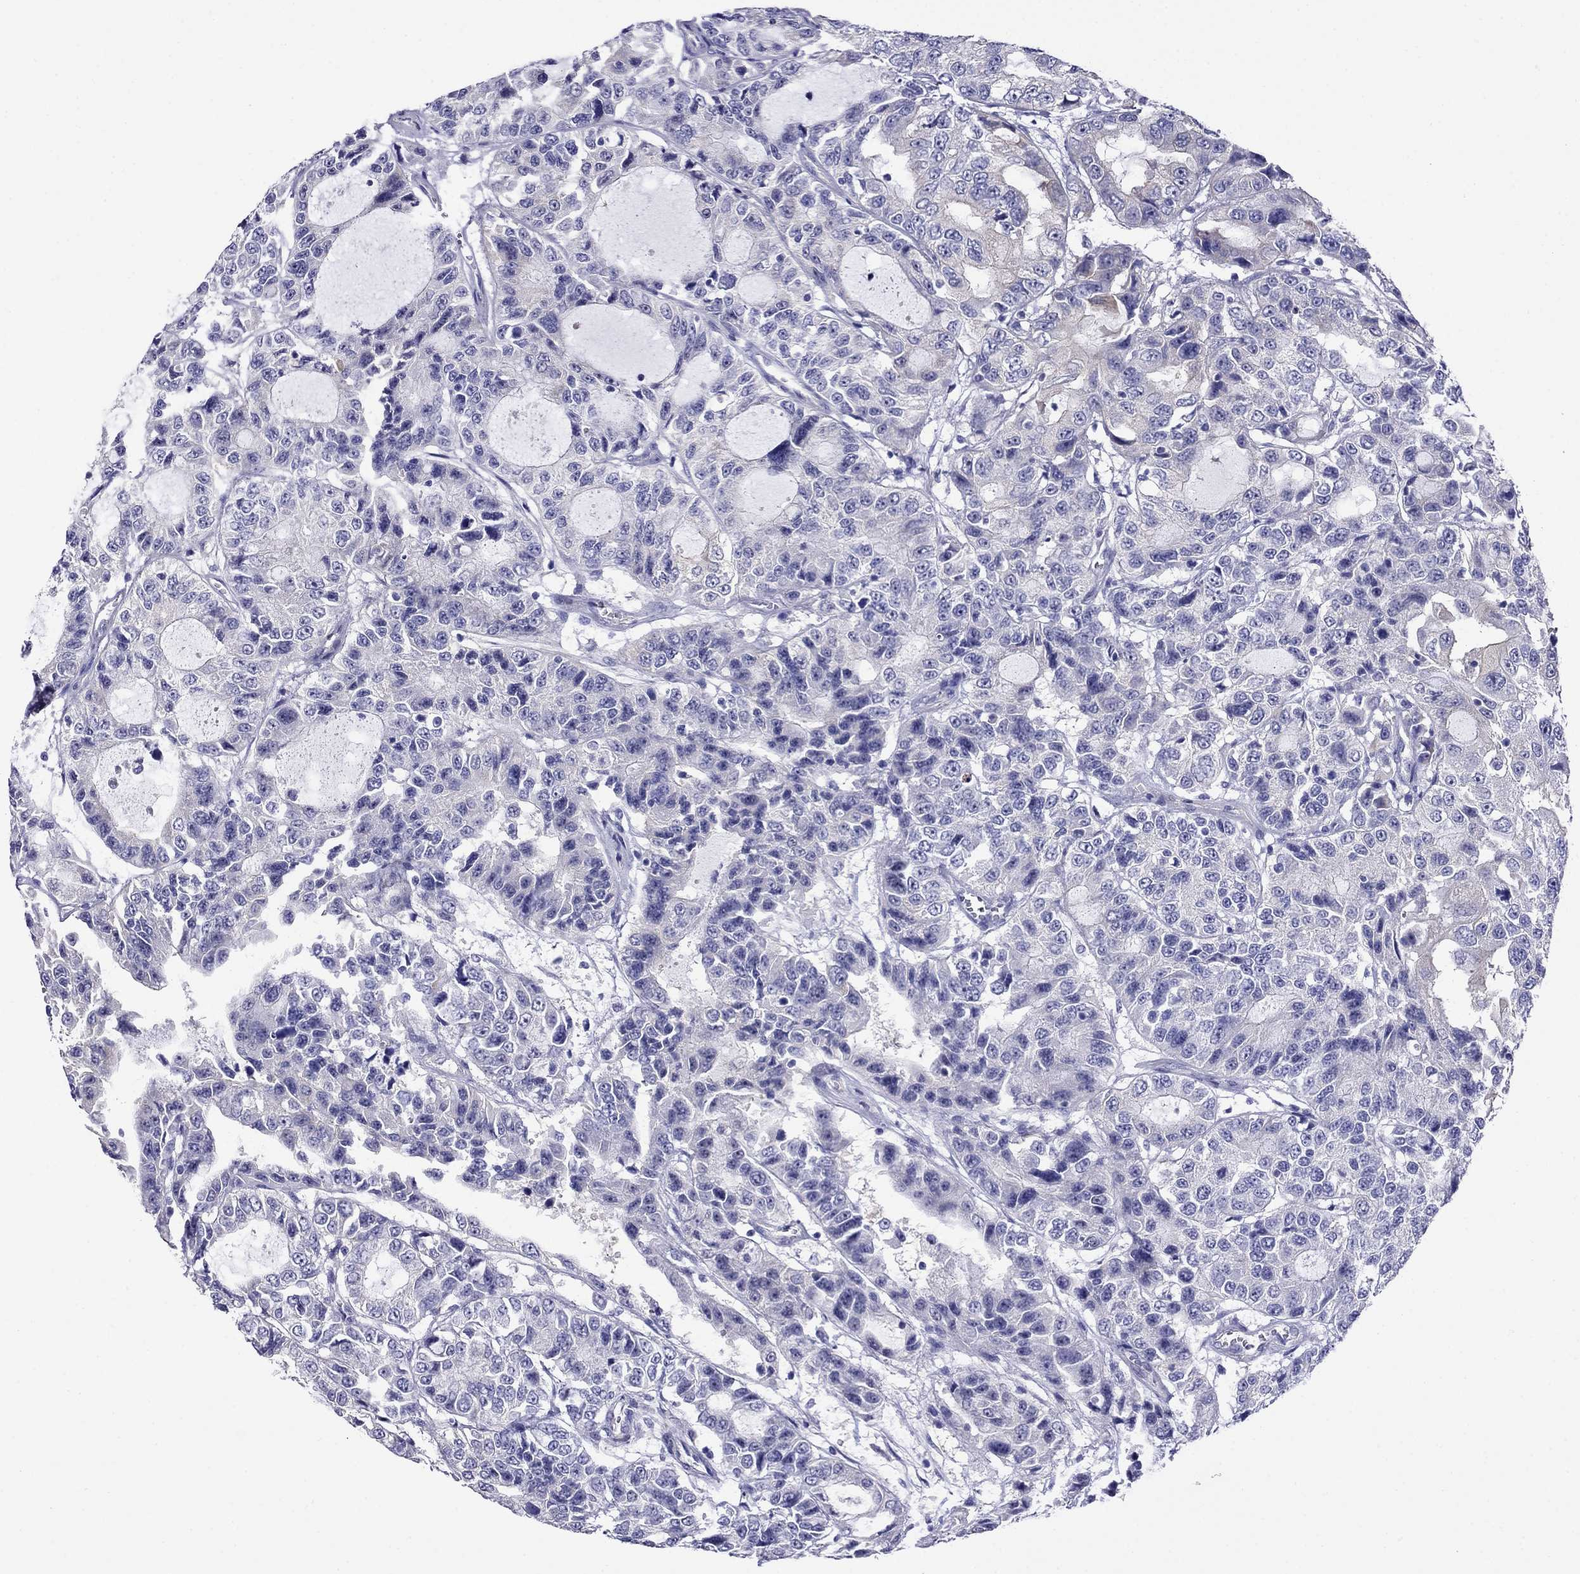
{"staining": {"intensity": "negative", "quantity": "none", "location": "none"}, "tissue": "urothelial cancer", "cell_type": "Tumor cells", "image_type": "cancer", "snomed": [{"axis": "morphology", "description": "Urothelial carcinoma, NOS"}, {"axis": "morphology", "description": "Urothelial carcinoma, High grade"}, {"axis": "topography", "description": "Urinary bladder"}], "caption": "A micrograph of human transitional cell carcinoma is negative for staining in tumor cells. (Brightfield microscopy of DAB immunohistochemistry (IHC) at high magnification).", "gene": "SCG2", "patient": {"sex": "female", "age": 73}}